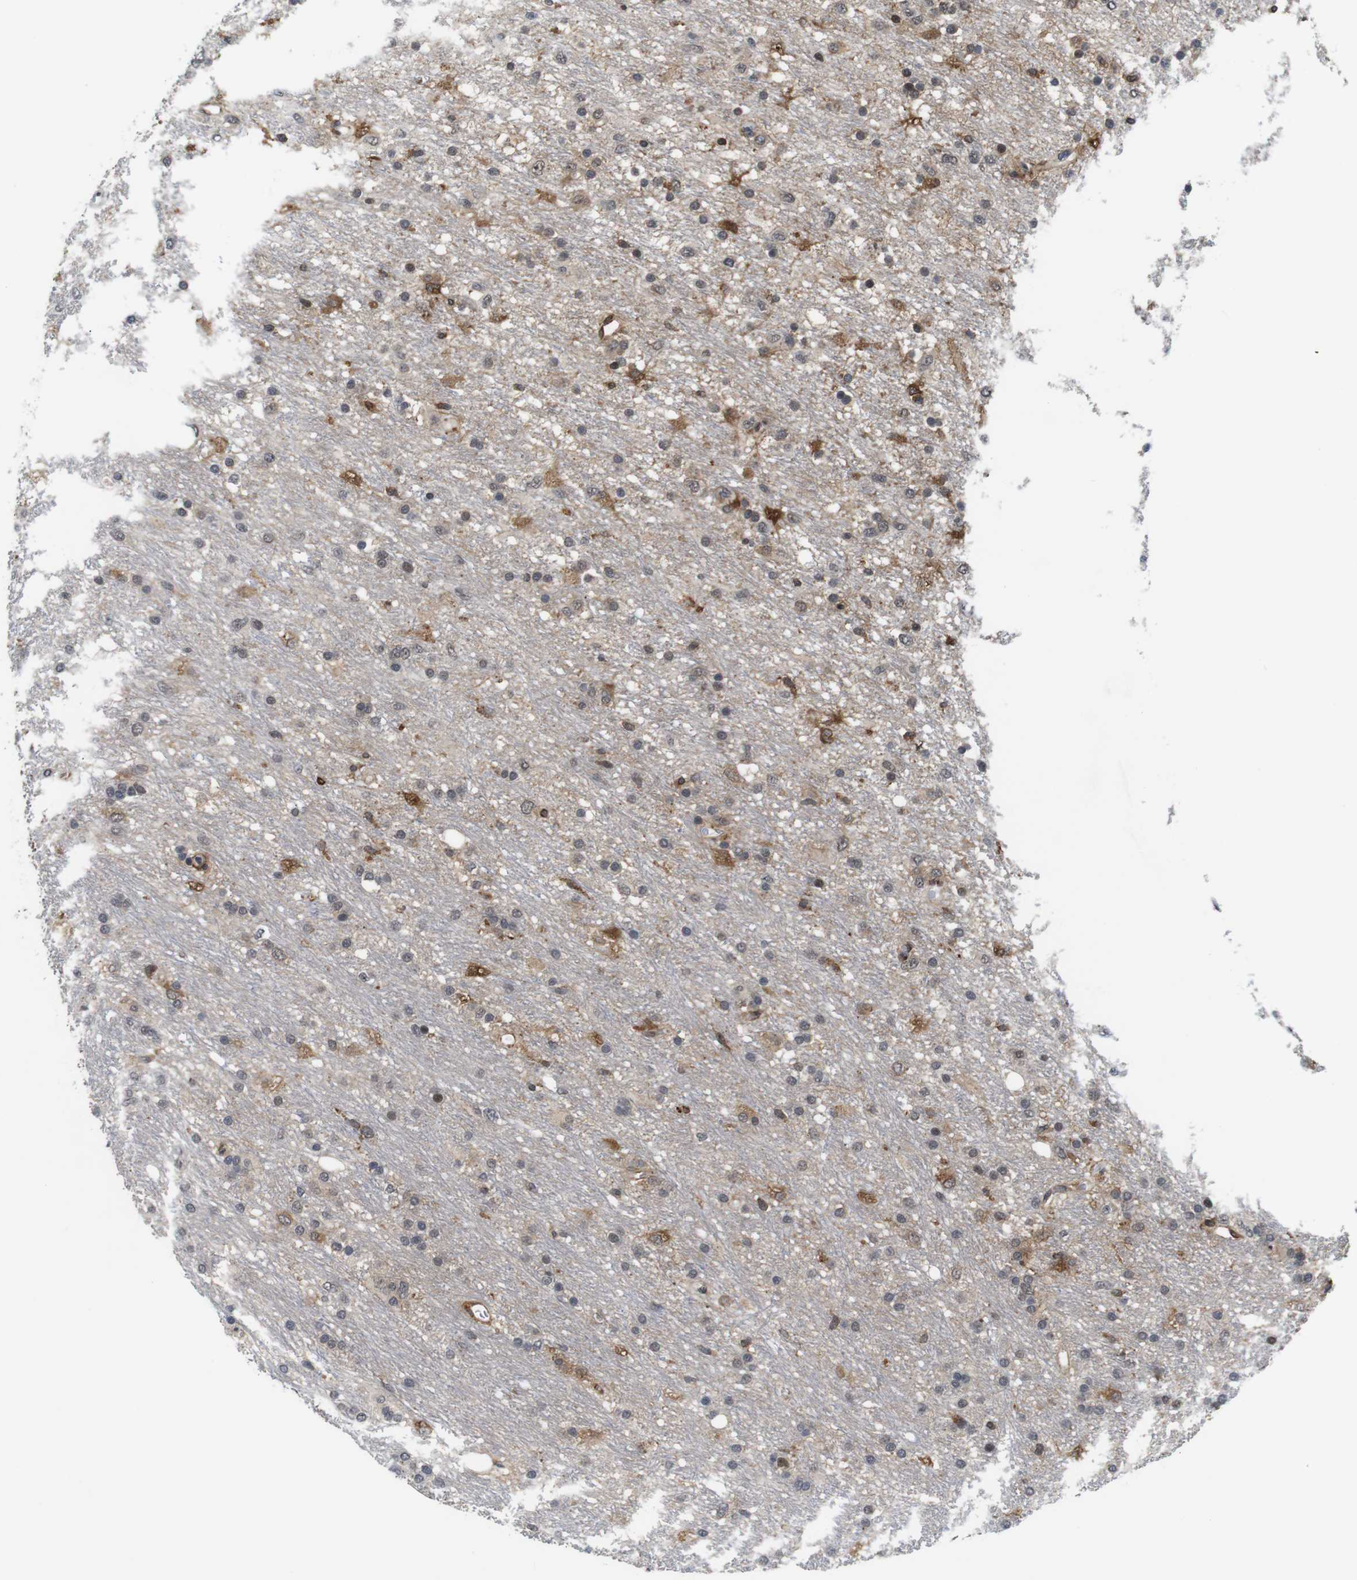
{"staining": {"intensity": "weak", "quantity": "25%-75%", "location": "cytoplasmic/membranous,nuclear"}, "tissue": "glioma", "cell_type": "Tumor cells", "image_type": "cancer", "snomed": [{"axis": "morphology", "description": "Glioma, malignant, Low grade"}, {"axis": "topography", "description": "Brain"}], "caption": "DAB immunohistochemical staining of malignant glioma (low-grade) demonstrates weak cytoplasmic/membranous and nuclear protein expression in about 25%-75% of tumor cells.", "gene": "EIF4G1", "patient": {"sex": "male", "age": 77}}